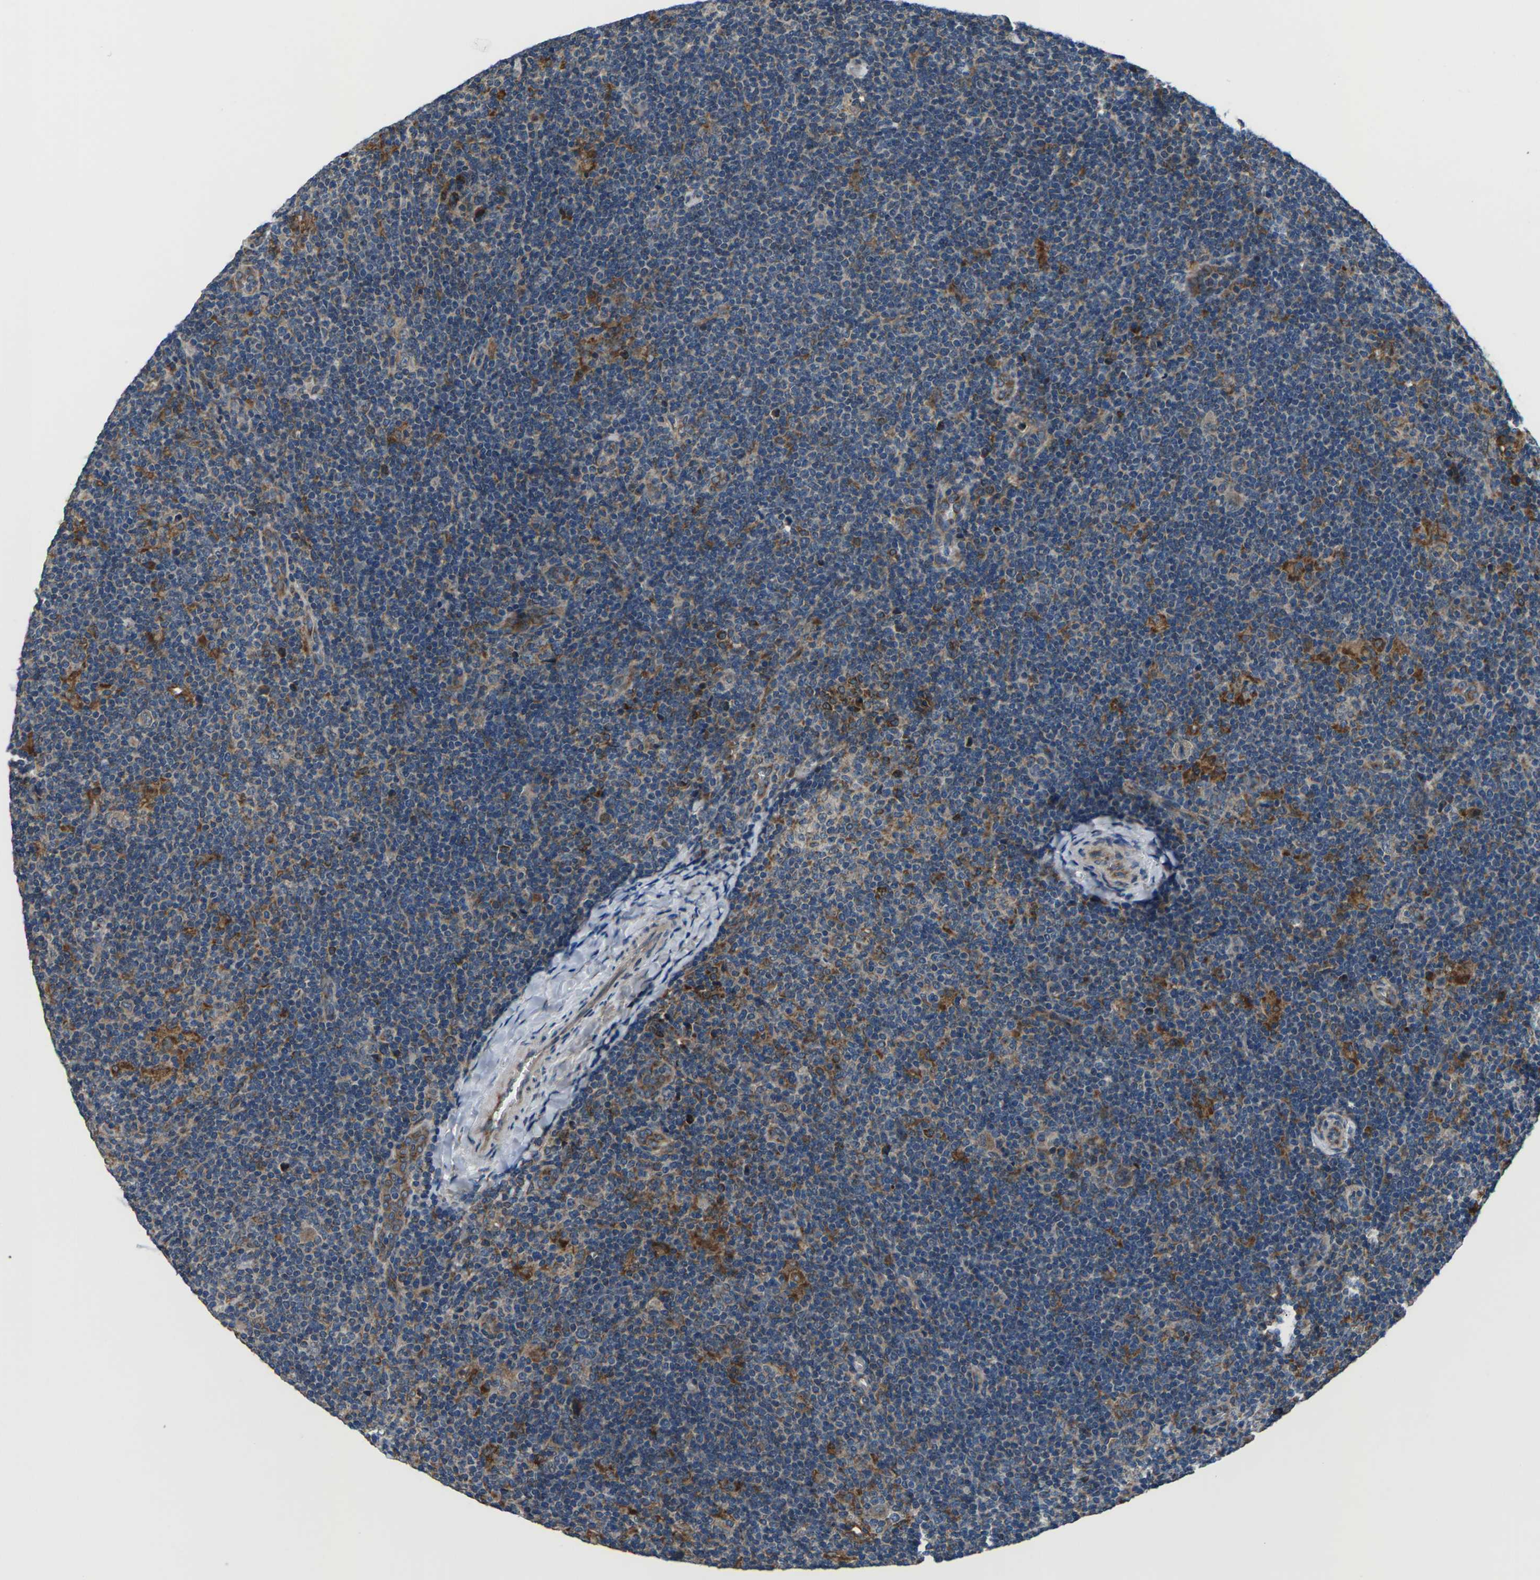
{"staining": {"intensity": "weak", "quantity": ">75%", "location": "cytoplasmic/membranous"}, "tissue": "lymphoma", "cell_type": "Tumor cells", "image_type": "cancer", "snomed": [{"axis": "morphology", "description": "Hodgkin's disease, NOS"}, {"axis": "topography", "description": "Lymph node"}], "caption": "Weak cytoplasmic/membranous positivity is appreciated in about >75% of tumor cells in Hodgkin's disease.", "gene": "GABRP", "patient": {"sex": "female", "age": 57}}